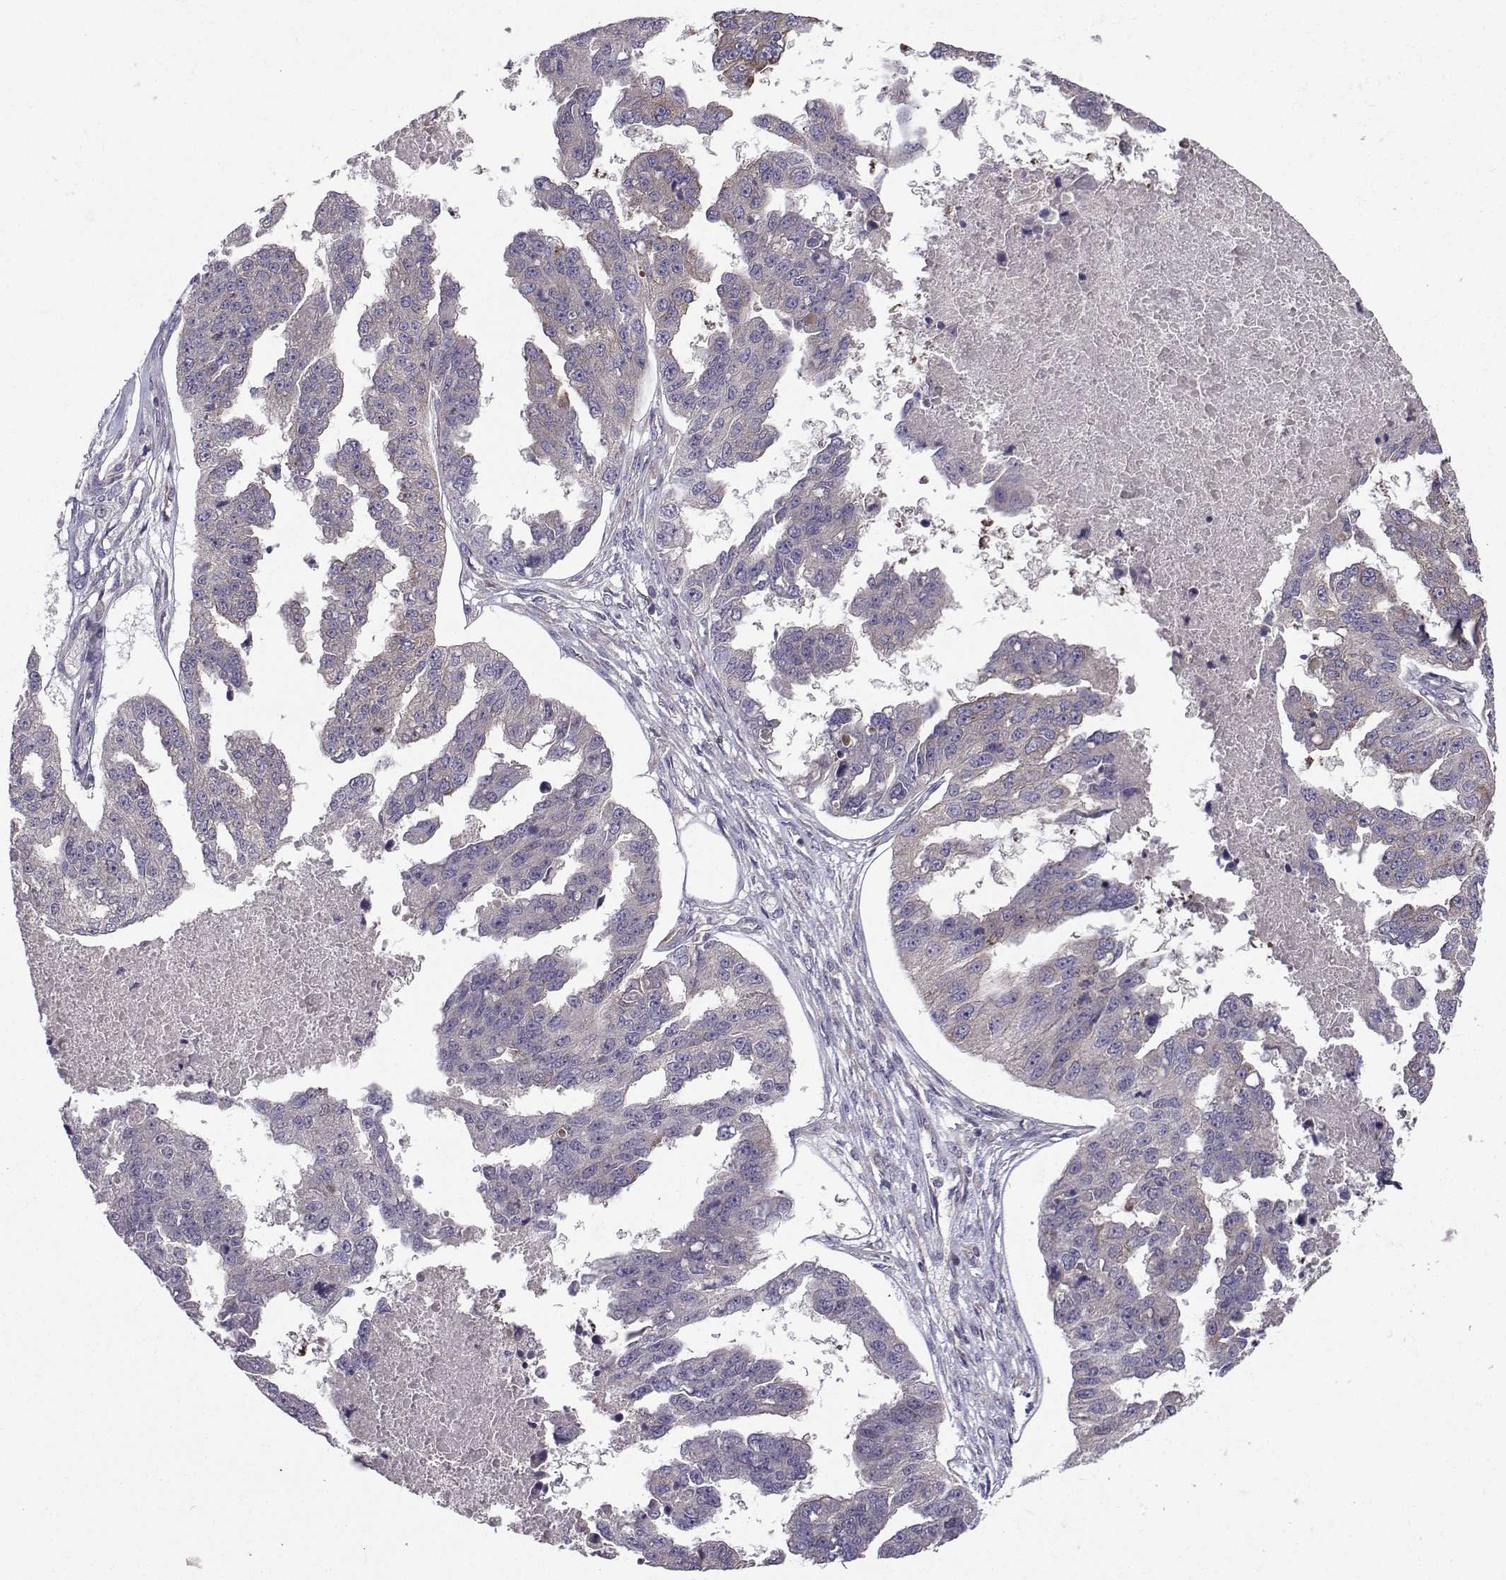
{"staining": {"intensity": "weak", "quantity": "25%-75%", "location": "cytoplasmic/membranous"}, "tissue": "ovarian cancer", "cell_type": "Tumor cells", "image_type": "cancer", "snomed": [{"axis": "morphology", "description": "Cystadenocarcinoma, serous, NOS"}, {"axis": "topography", "description": "Ovary"}], "caption": "Approximately 25%-75% of tumor cells in ovarian serous cystadenocarcinoma show weak cytoplasmic/membranous protein expression as visualized by brown immunohistochemical staining.", "gene": "STXBP5", "patient": {"sex": "female", "age": 58}}